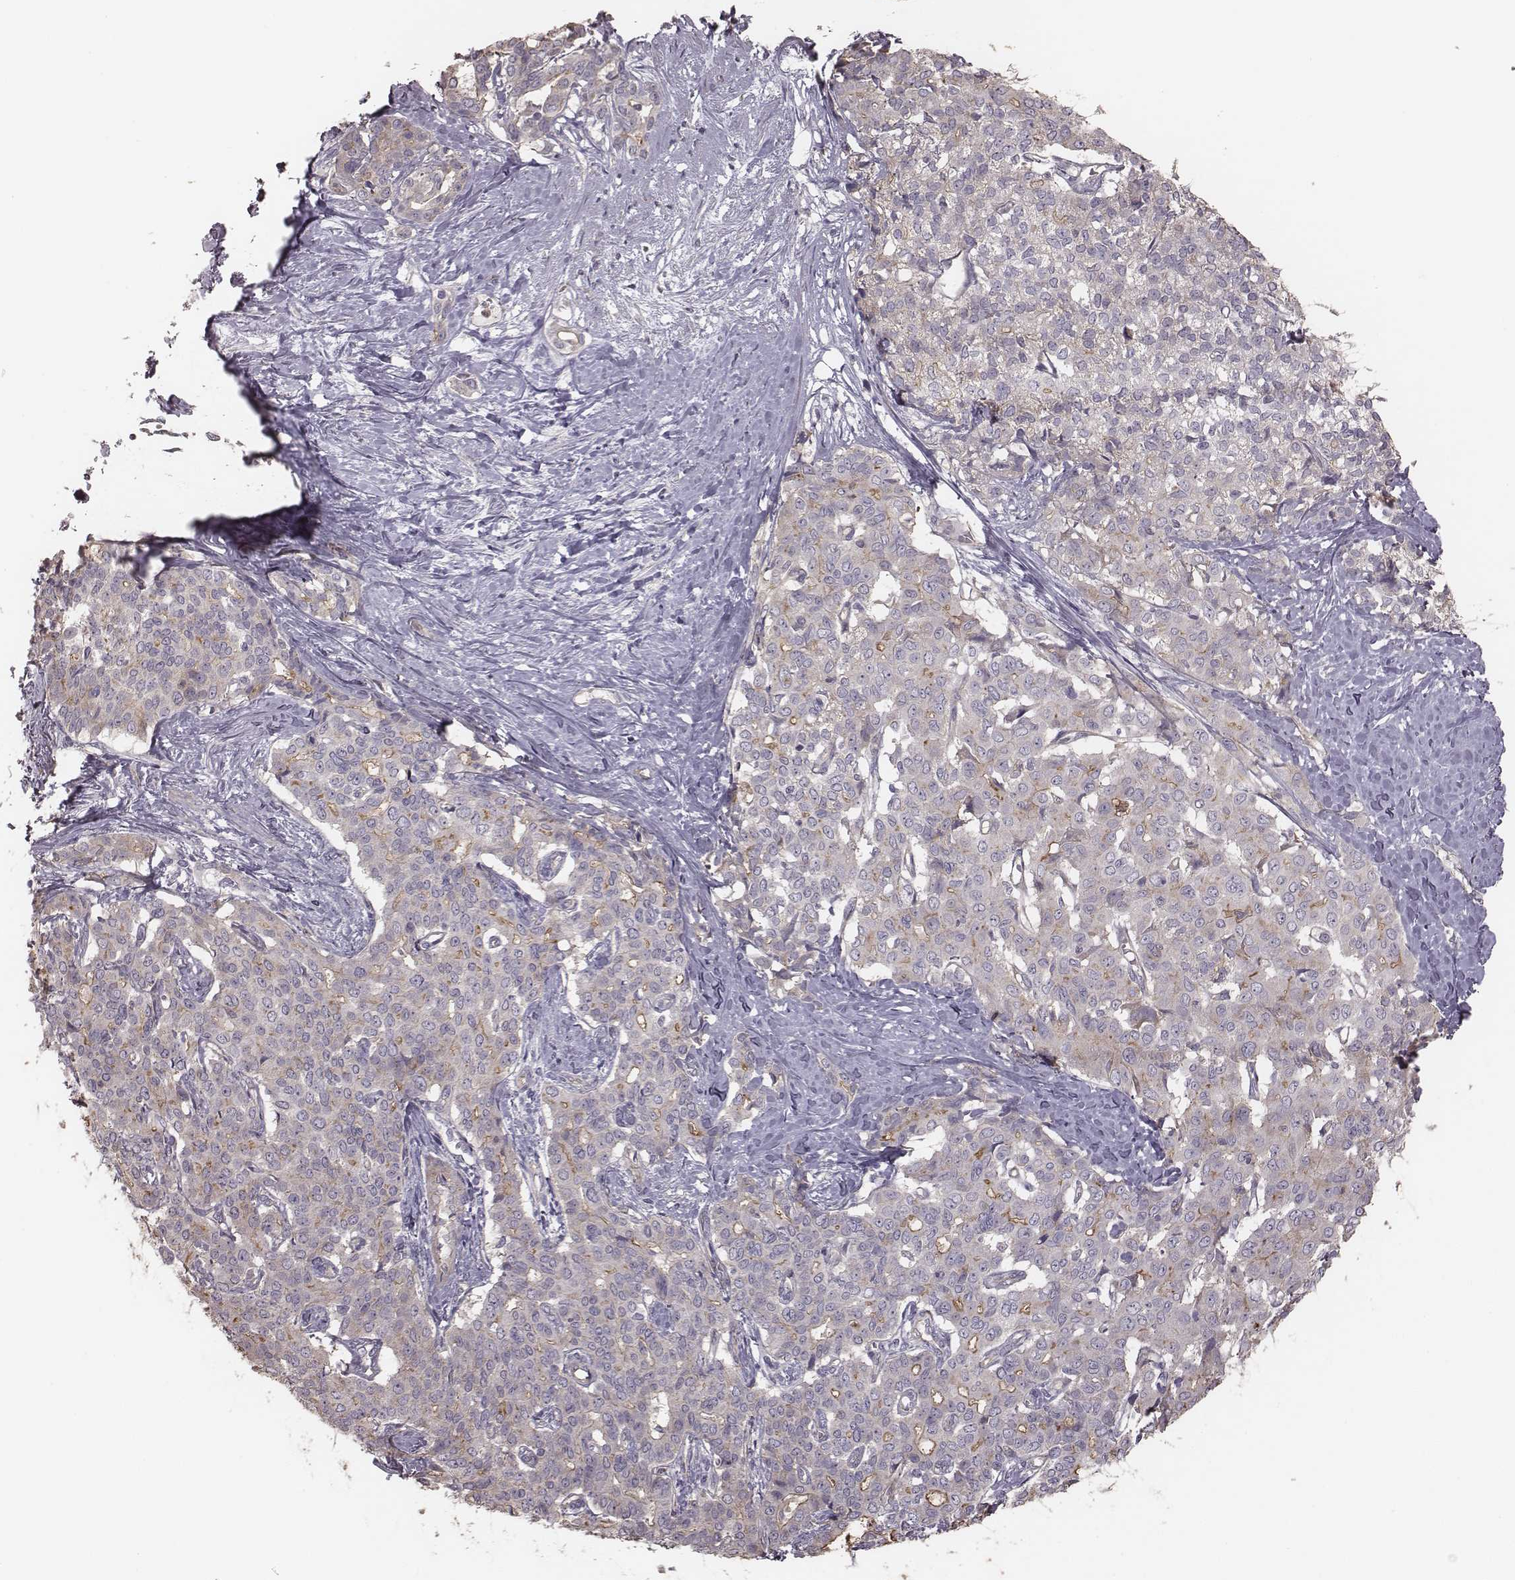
{"staining": {"intensity": "moderate", "quantity": "<25%", "location": "cytoplasmic/membranous"}, "tissue": "liver cancer", "cell_type": "Tumor cells", "image_type": "cancer", "snomed": [{"axis": "morphology", "description": "Cholangiocarcinoma"}, {"axis": "topography", "description": "Liver"}], "caption": "High-magnification brightfield microscopy of liver cancer (cholangiocarcinoma) stained with DAB (brown) and counterstained with hematoxylin (blue). tumor cells exhibit moderate cytoplasmic/membranous staining is identified in about<25% of cells.", "gene": "OTOGL", "patient": {"sex": "female", "age": 47}}